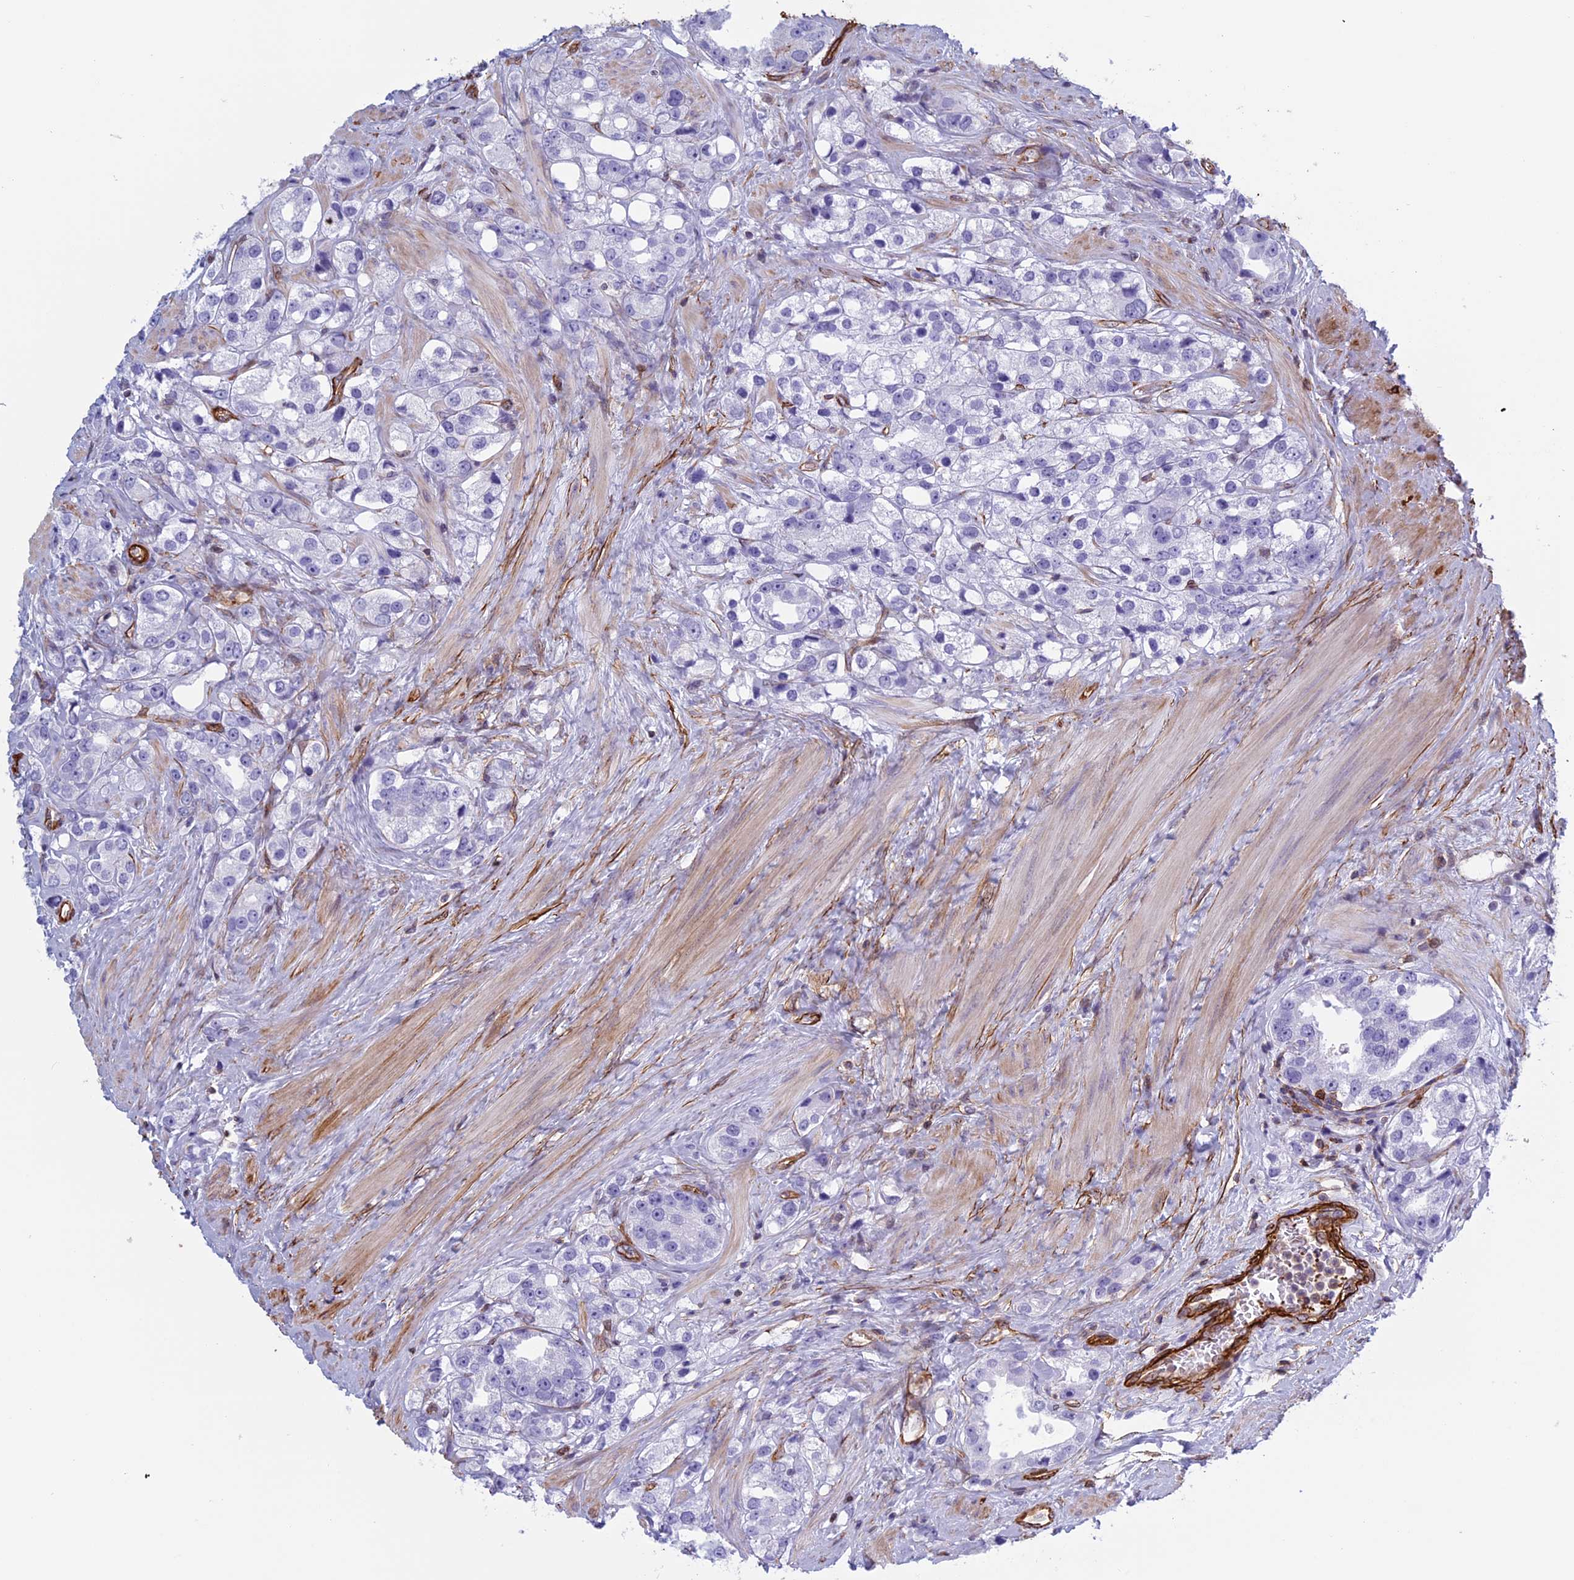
{"staining": {"intensity": "negative", "quantity": "none", "location": "none"}, "tissue": "prostate cancer", "cell_type": "Tumor cells", "image_type": "cancer", "snomed": [{"axis": "morphology", "description": "Adenocarcinoma, NOS"}, {"axis": "topography", "description": "Prostate"}], "caption": "IHC micrograph of neoplastic tissue: human prostate adenocarcinoma stained with DAB (3,3'-diaminobenzidine) displays no significant protein positivity in tumor cells. (IHC, brightfield microscopy, high magnification).", "gene": "ANGPTL2", "patient": {"sex": "male", "age": 79}}